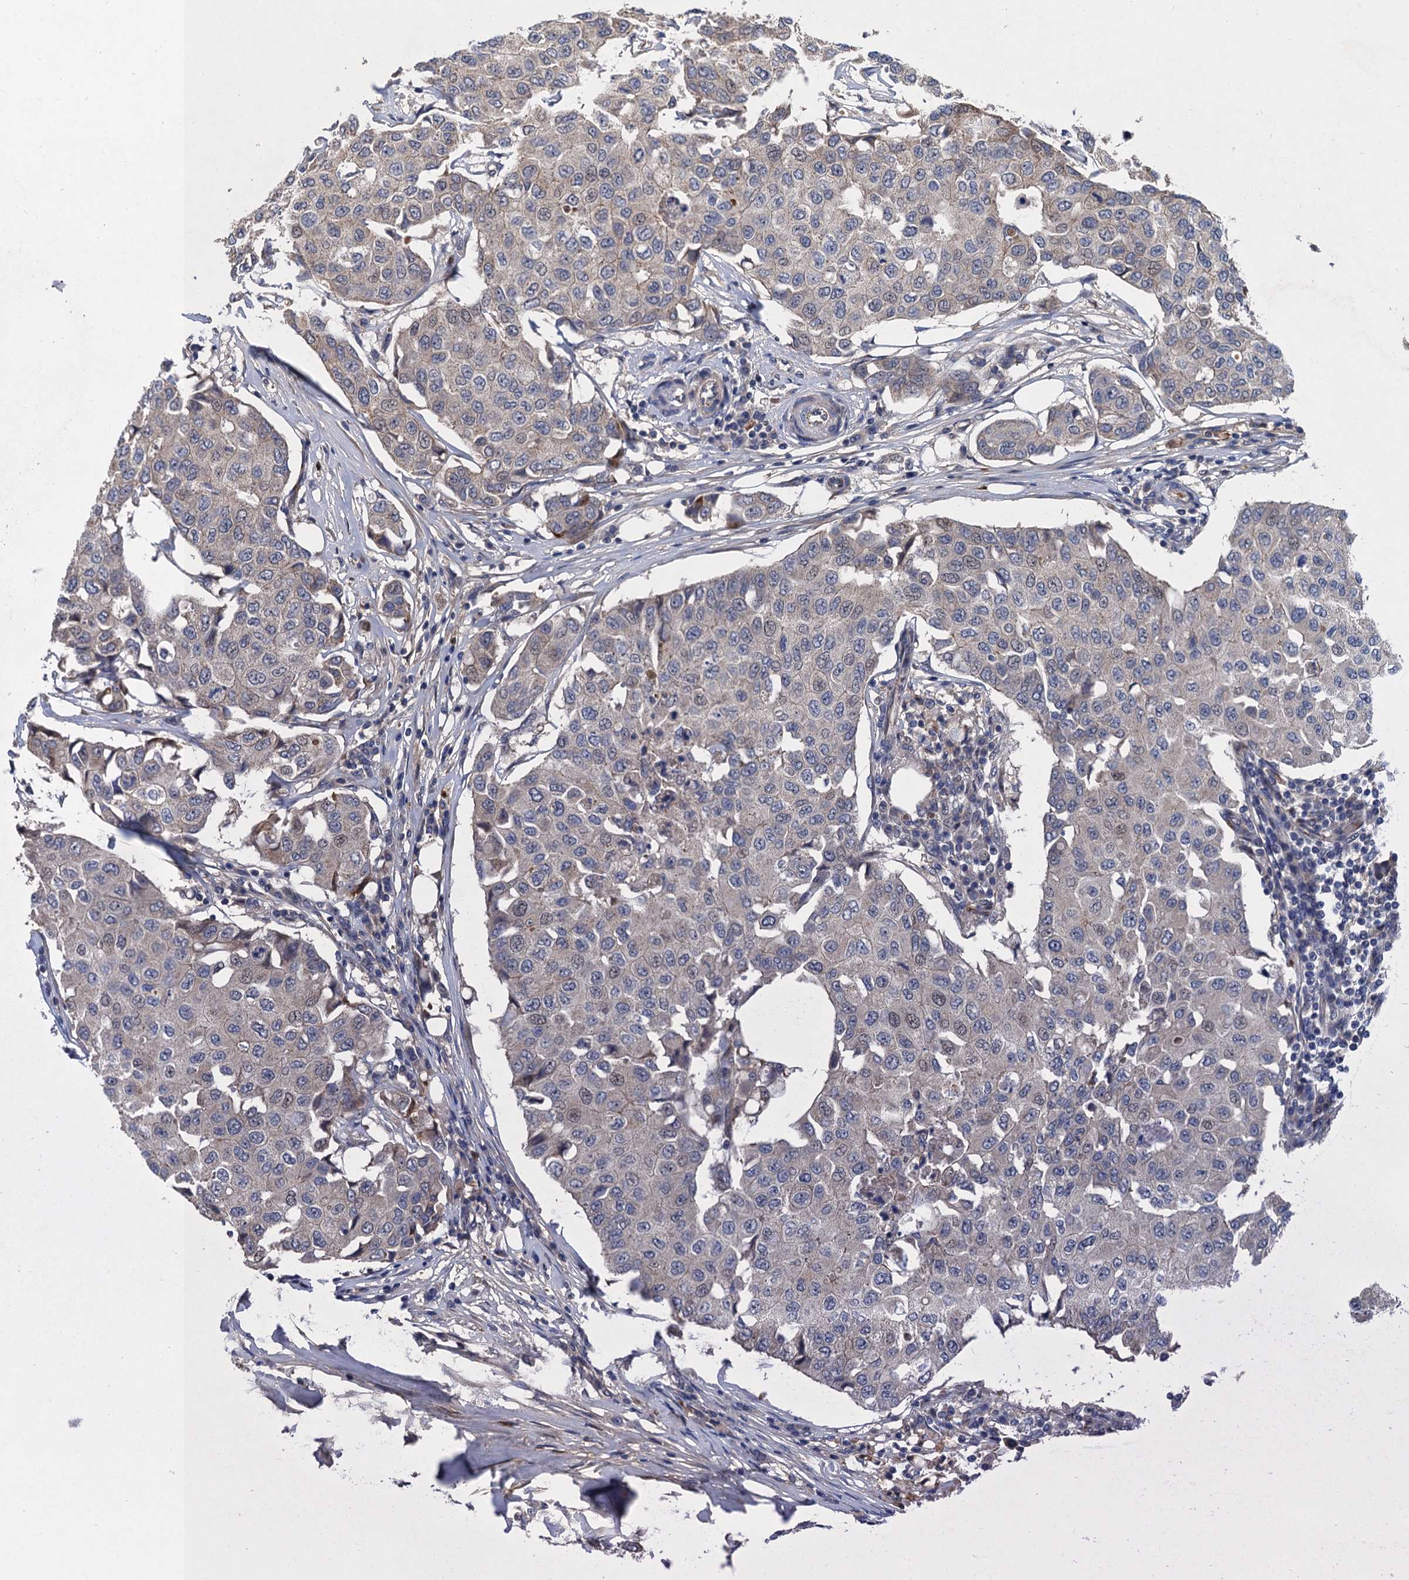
{"staining": {"intensity": "negative", "quantity": "none", "location": "none"}, "tissue": "breast cancer", "cell_type": "Tumor cells", "image_type": "cancer", "snomed": [{"axis": "morphology", "description": "Duct carcinoma"}, {"axis": "topography", "description": "Breast"}], "caption": "Breast invasive ductal carcinoma stained for a protein using immunohistochemistry (IHC) exhibits no staining tumor cells.", "gene": "TRAF7", "patient": {"sex": "female", "age": 80}}